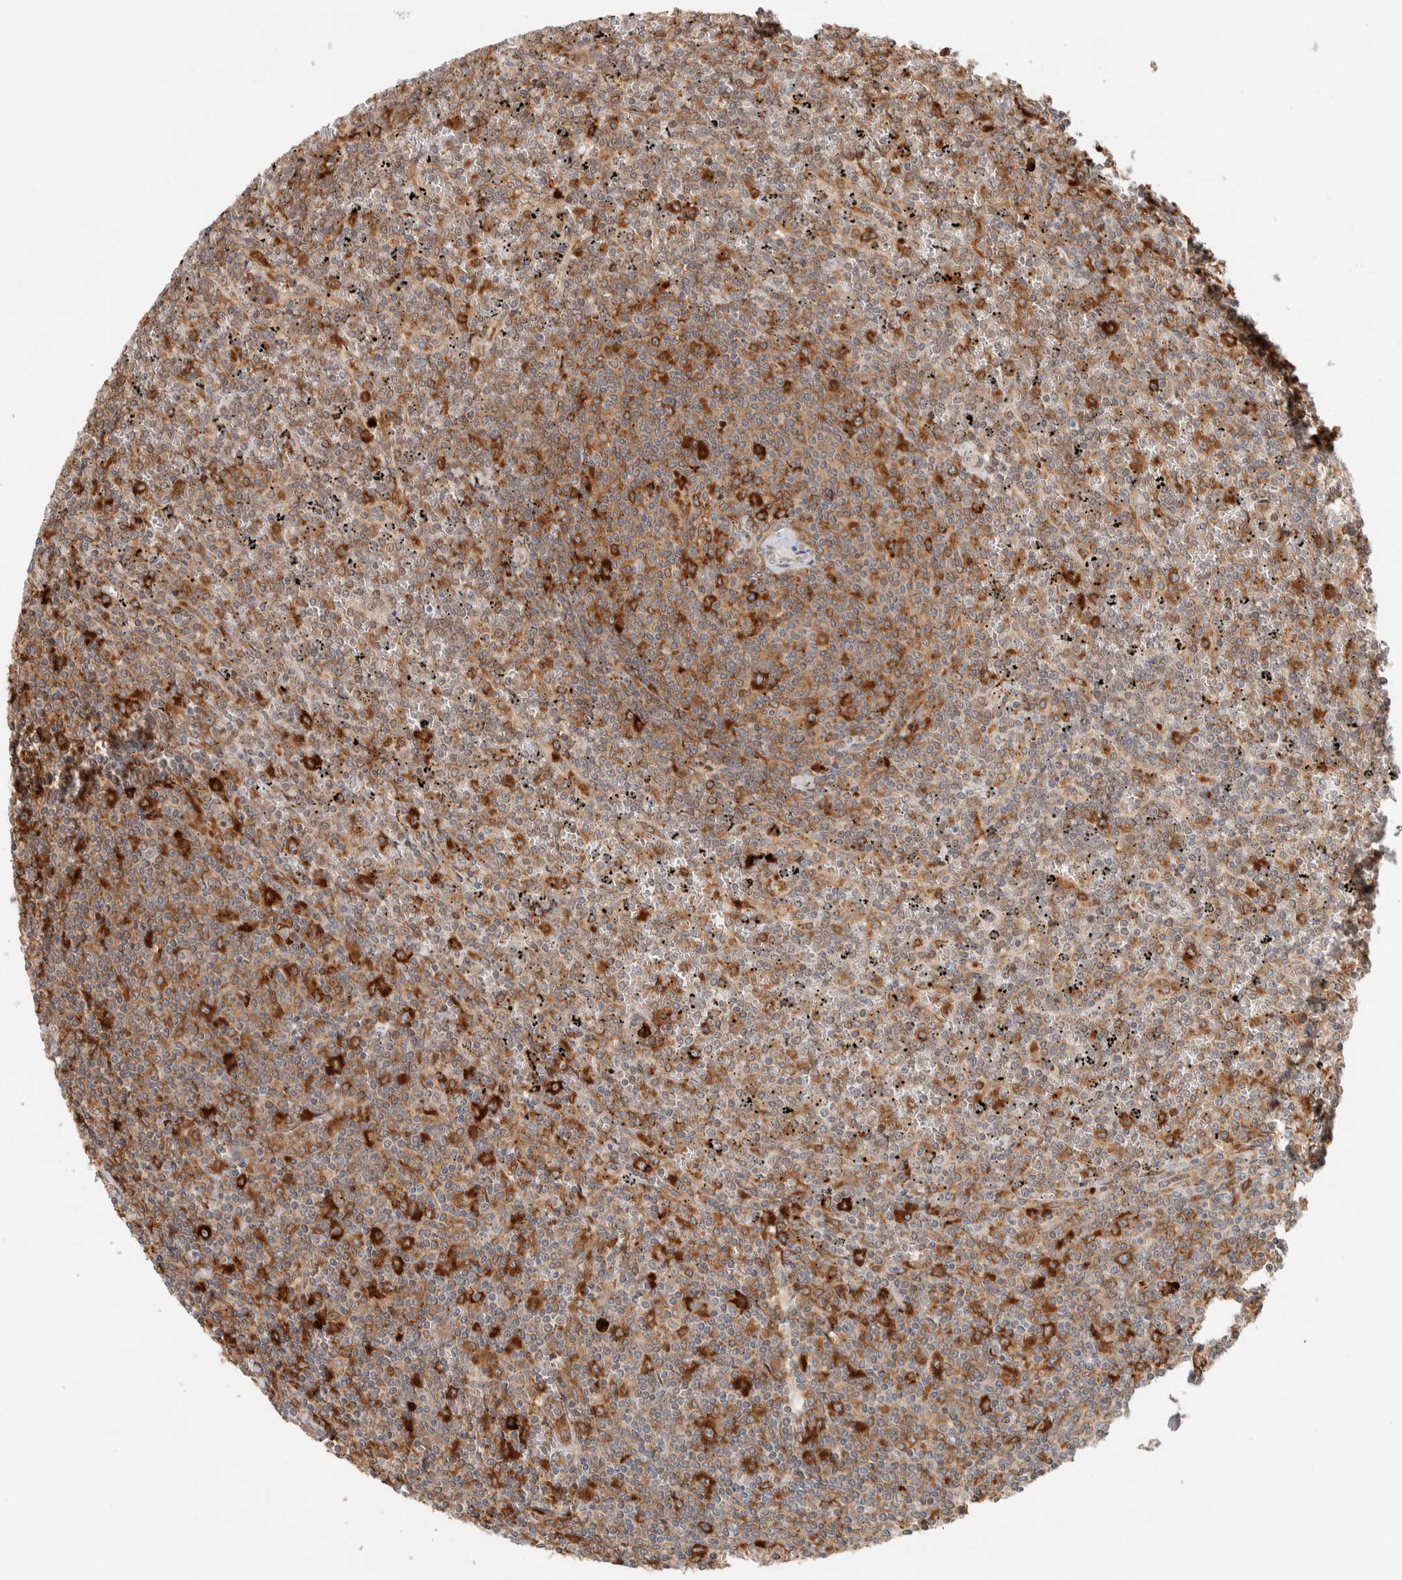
{"staining": {"intensity": "strong", "quantity": "25%-75%", "location": "cytoplasmic/membranous"}, "tissue": "lymphoma", "cell_type": "Tumor cells", "image_type": "cancer", "snomed": [{"axis": "morphology", "description": "Malignant lymphoma, non-Hodgkin's type, Low grade"}, {"axis": "topography", "description": "Spleen"}], "caption": "High-power microscopy captured an immunohistochemistry histopathology image of lymphoma, revealing strong cytoplasmic/membranous expression in about 25%-75% of tumor cells.", "gene": "LLGL2", "patient": {"sex": "female", "age": 19}}